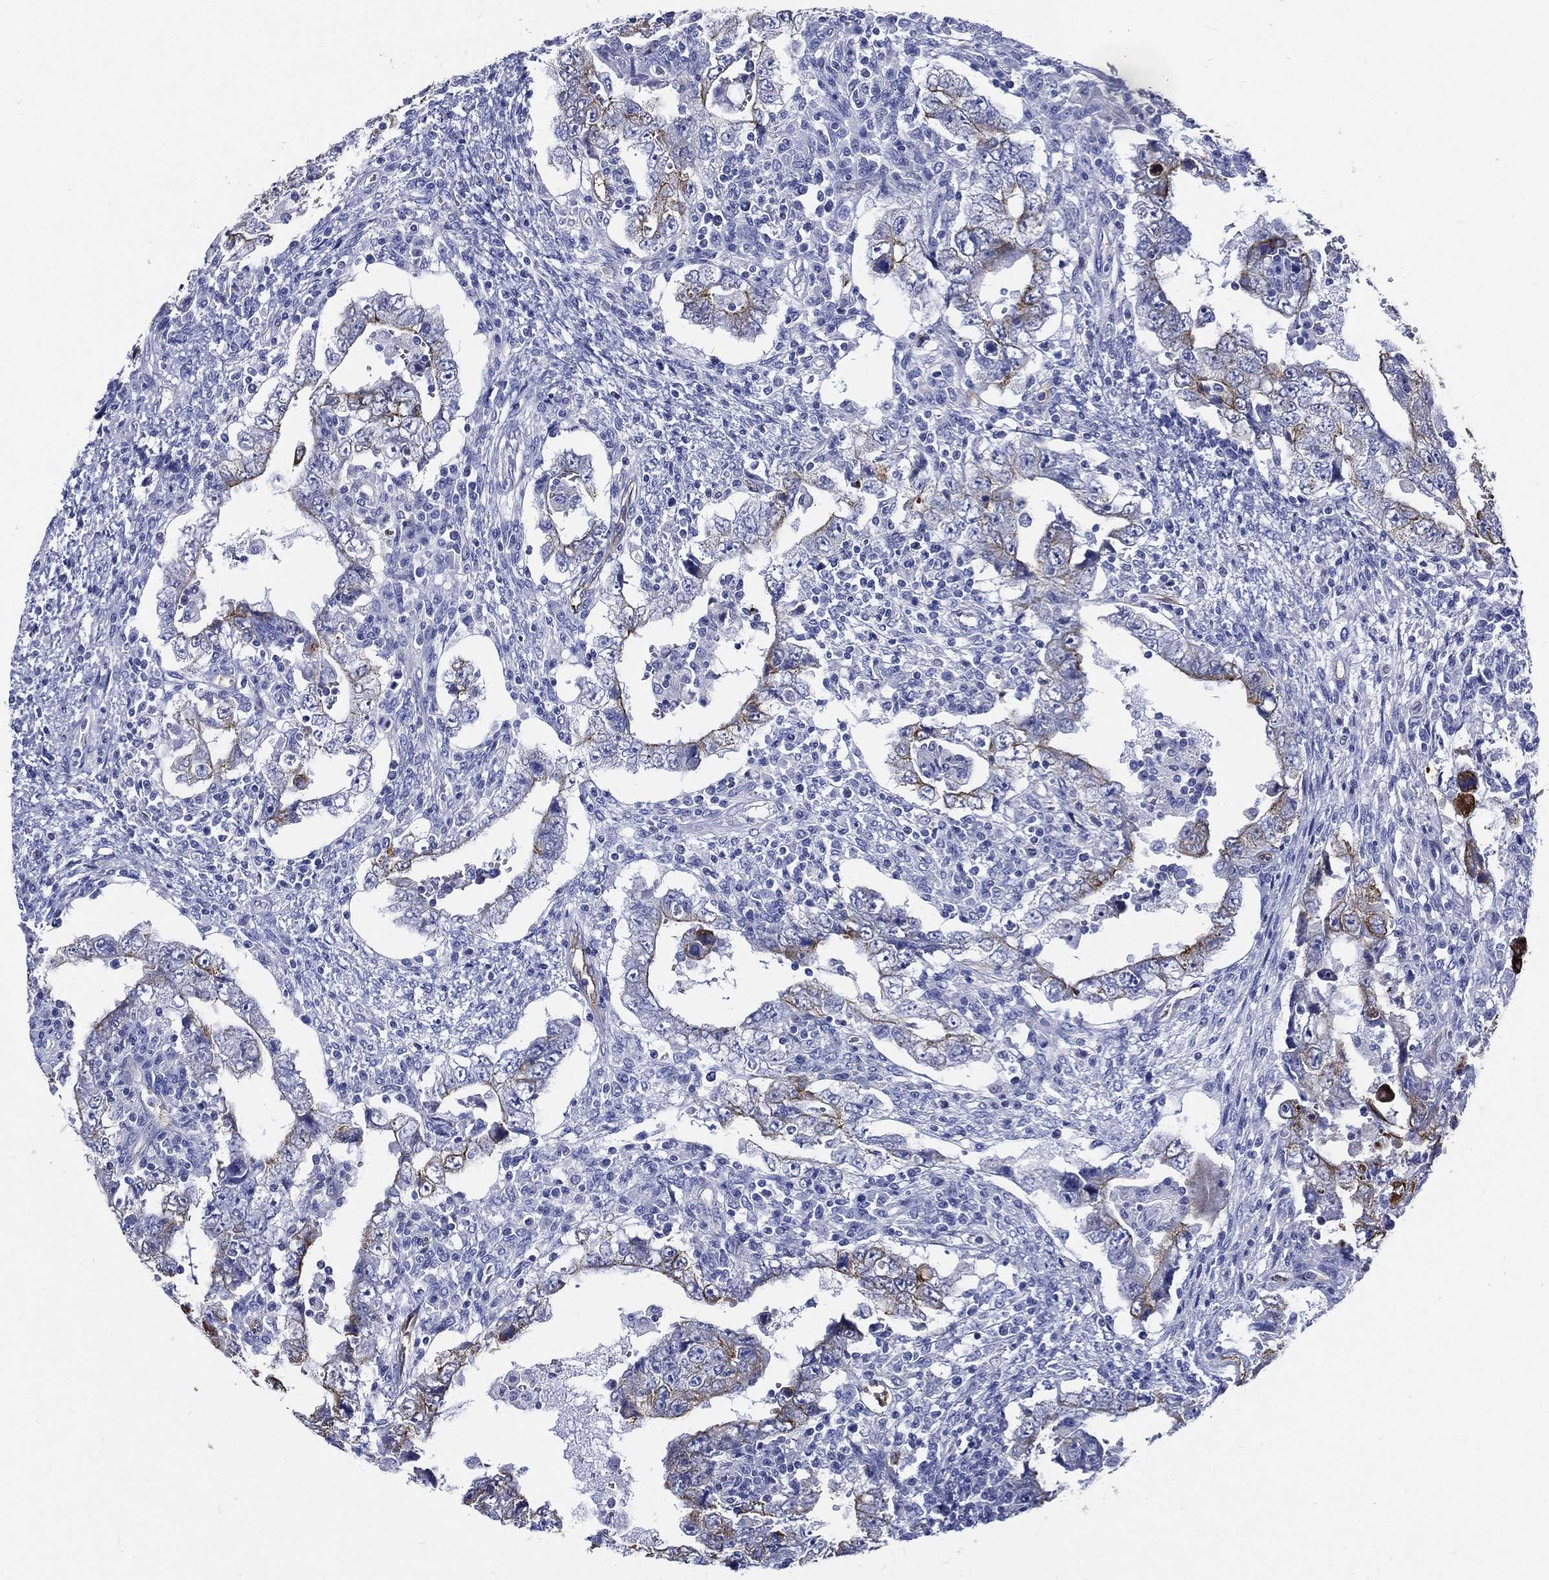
{"staining": {"intensity": "moderate", "quantity": "<25%", "location": "cytoplasmic/membranous"}, "tissue": "testis cancer", "cell_type": "Tumor cells", "image_type": "cancer", "snomed": [{"axis": "morphology", "description": "Carcinoma, Embryonal, NOS"}, {"axis": "topography", "description": "Testis"}], "caption": "This micrograph shows immunohistochemistry staining of embryonal carcinoma (testis), with low moderate cytoplasmic/membranous positivity in approximately <25% of tumor cells.", "gene": "NEDD9", "patient": {"sex": "male", "age": 26}}